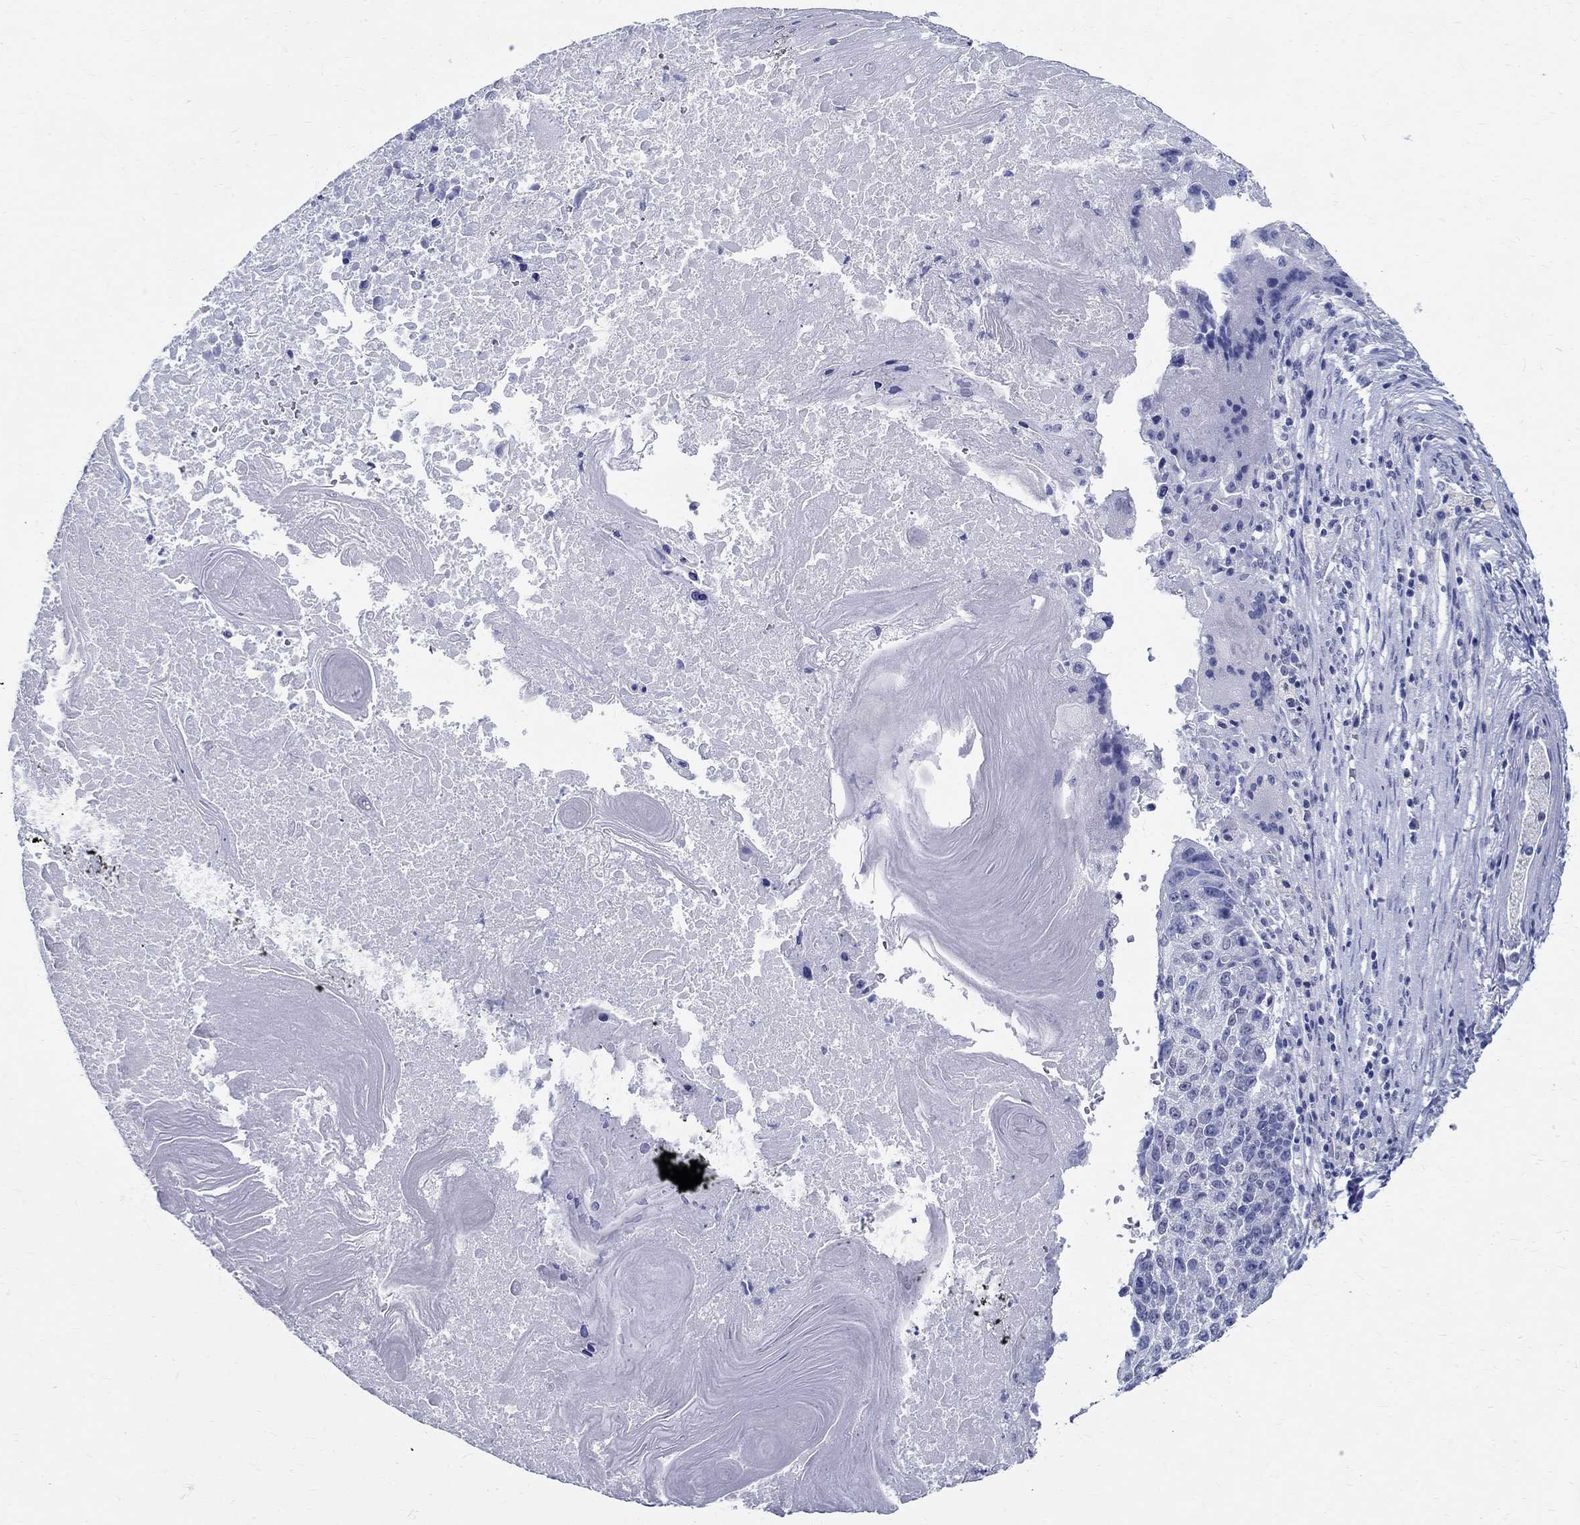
{"staining": {"intensity": "negative", "quantity": "none", "location": "none"}, "tissue": "lung cancer", "cell_type": "Tumor cells", "image_type": "cancer", "snomed": [{"axis": "morphology", "description": "Squamous cell carcinoma, NOS"}, {"axis": "topography", "description": "Lung"}], "caption": "Lung cancer (squamous cell carcinoma) stained for a protein using IHC exhibits no staining tumor cells.", "gene": "TSPAN16", "patient": {"sex": "male", "age": 73}}